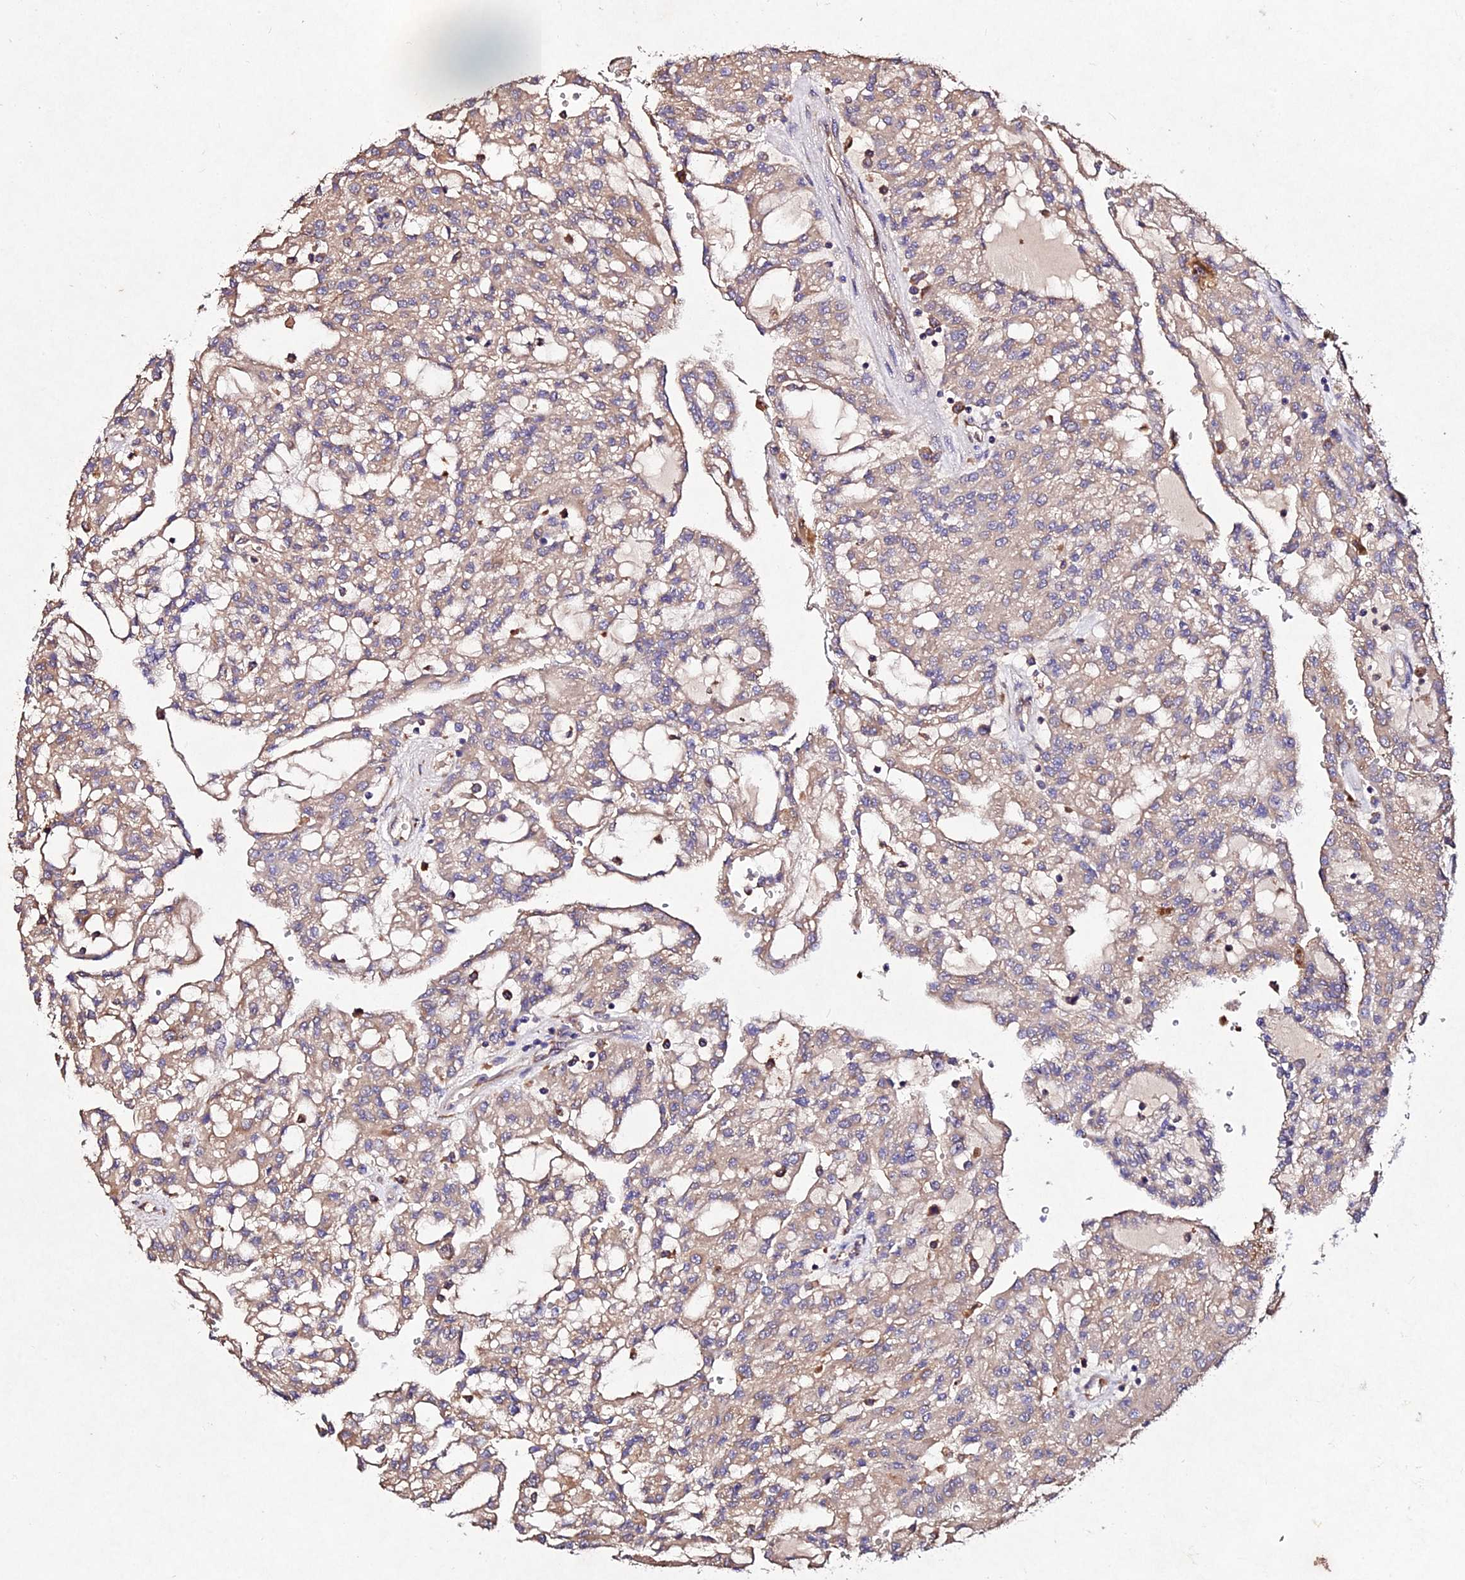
{"staining": {"intensity": "moderate", "quantity": ">75%", "location": "cytoplasmic/membranous"}, "tissue": "renal cancer", "cell_type": "Tumor cells", "image_type": "cancer", "snomed": [{"axis": "morphology", "description": "Adenocarcinoma, NOS"}, {"axis": "topography", "description": "Kidney"}], "caption": "Renal cancer (adenocarcinoma) tissue shows moderate cytoplasmic/membranous staining in about >75% of tumor cells, visualized by immunohistochemistry.", "gene": "AP3M2", "patient": {"sex": "male", "age": 63}}